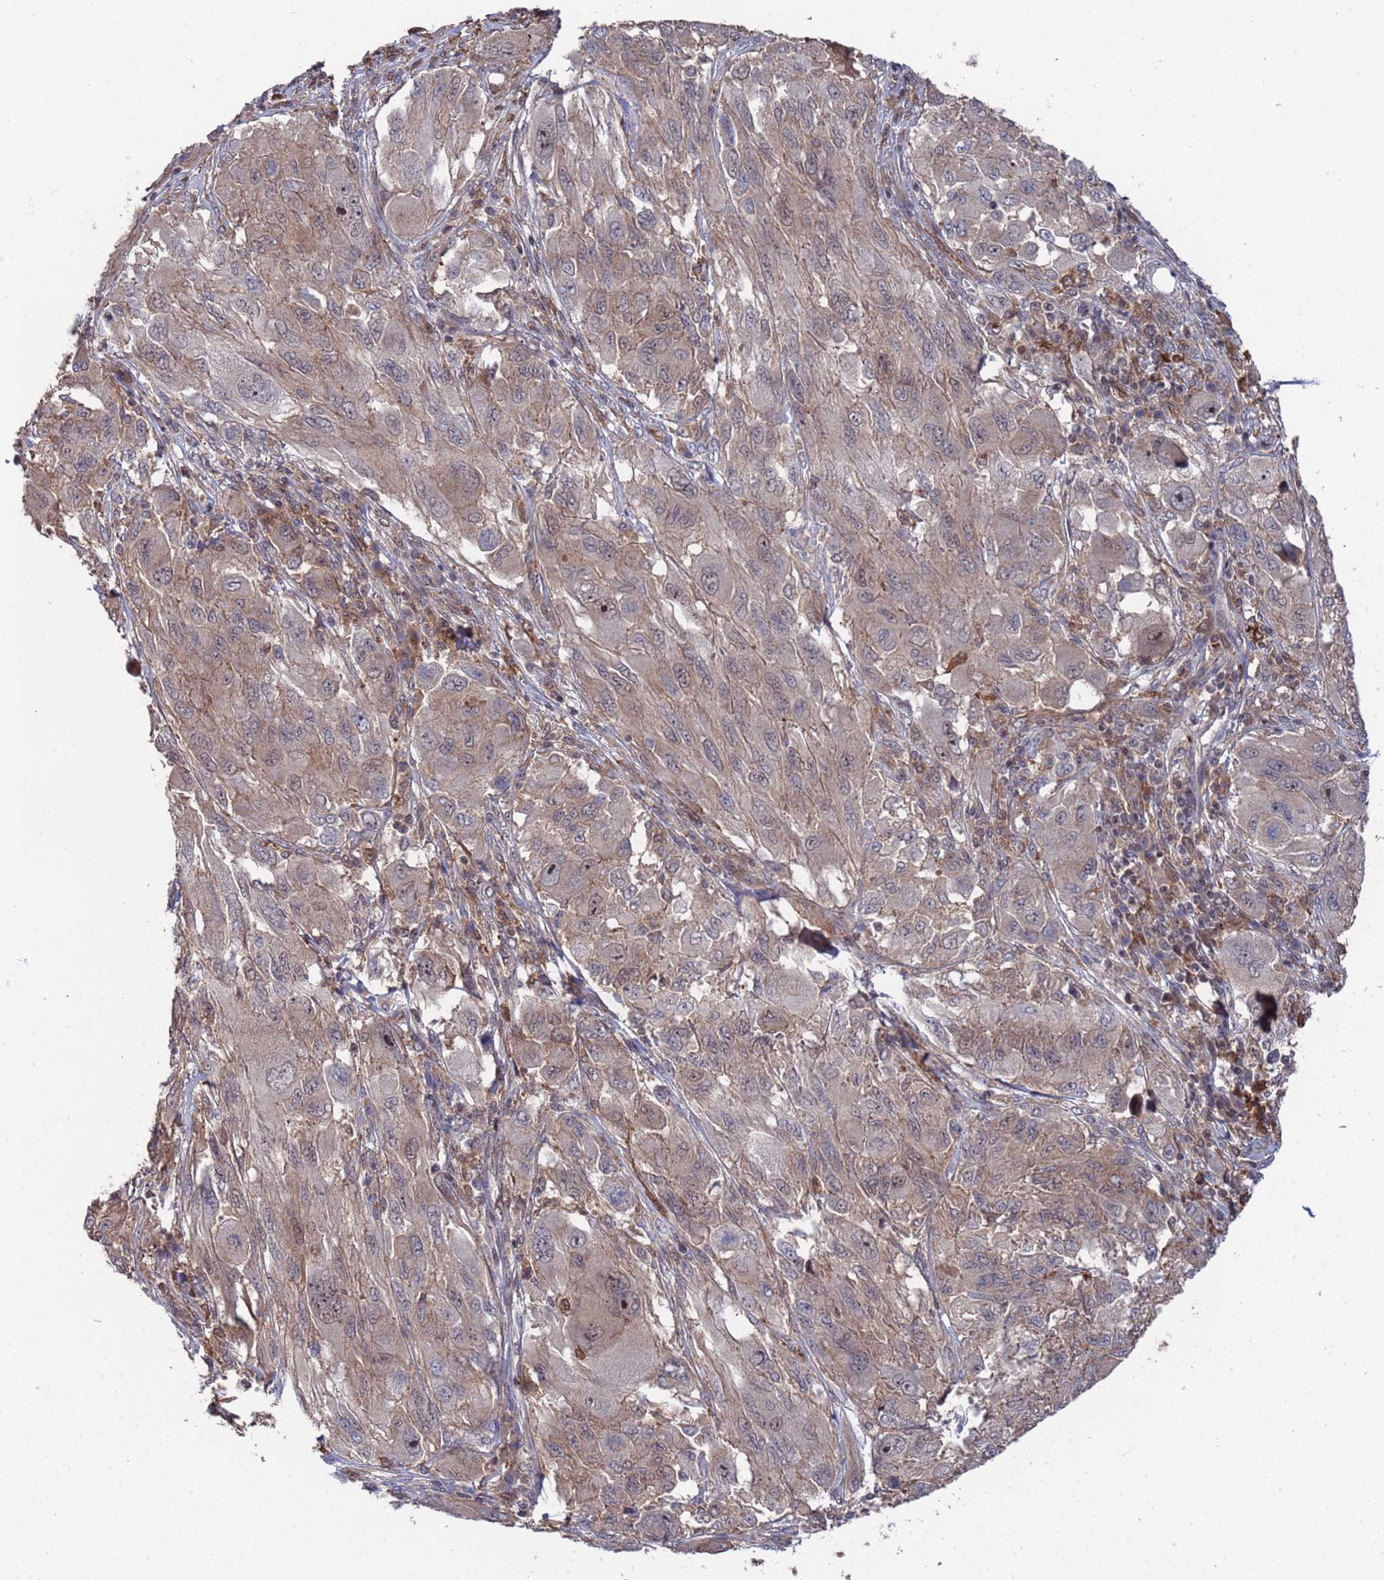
{"staining": {"intensity": "weak", "quantity": "25%-75%", "location": "cytoplasmic/membranous"}, "tissue": "melanoma", "cell_type": "Tumor cells", "image_type": "cancer", "snomed": [{"axis": "morphology", "description": "Malignant melanoma, NOS"}, {"axis": "topography", "description": "Skin"}], "caption": "A photomicrograph of human malignant melanoma stained for a protein demonstrates weak cytoplasmic/membranous brown staining in tumor cells. (DAB (3,3'-diaminobenzidine) IHC, brown staining for protein, blue staining for nuclei).", "gene": "TMBIM6", "patient": {"sex": "female", "age": 91}}